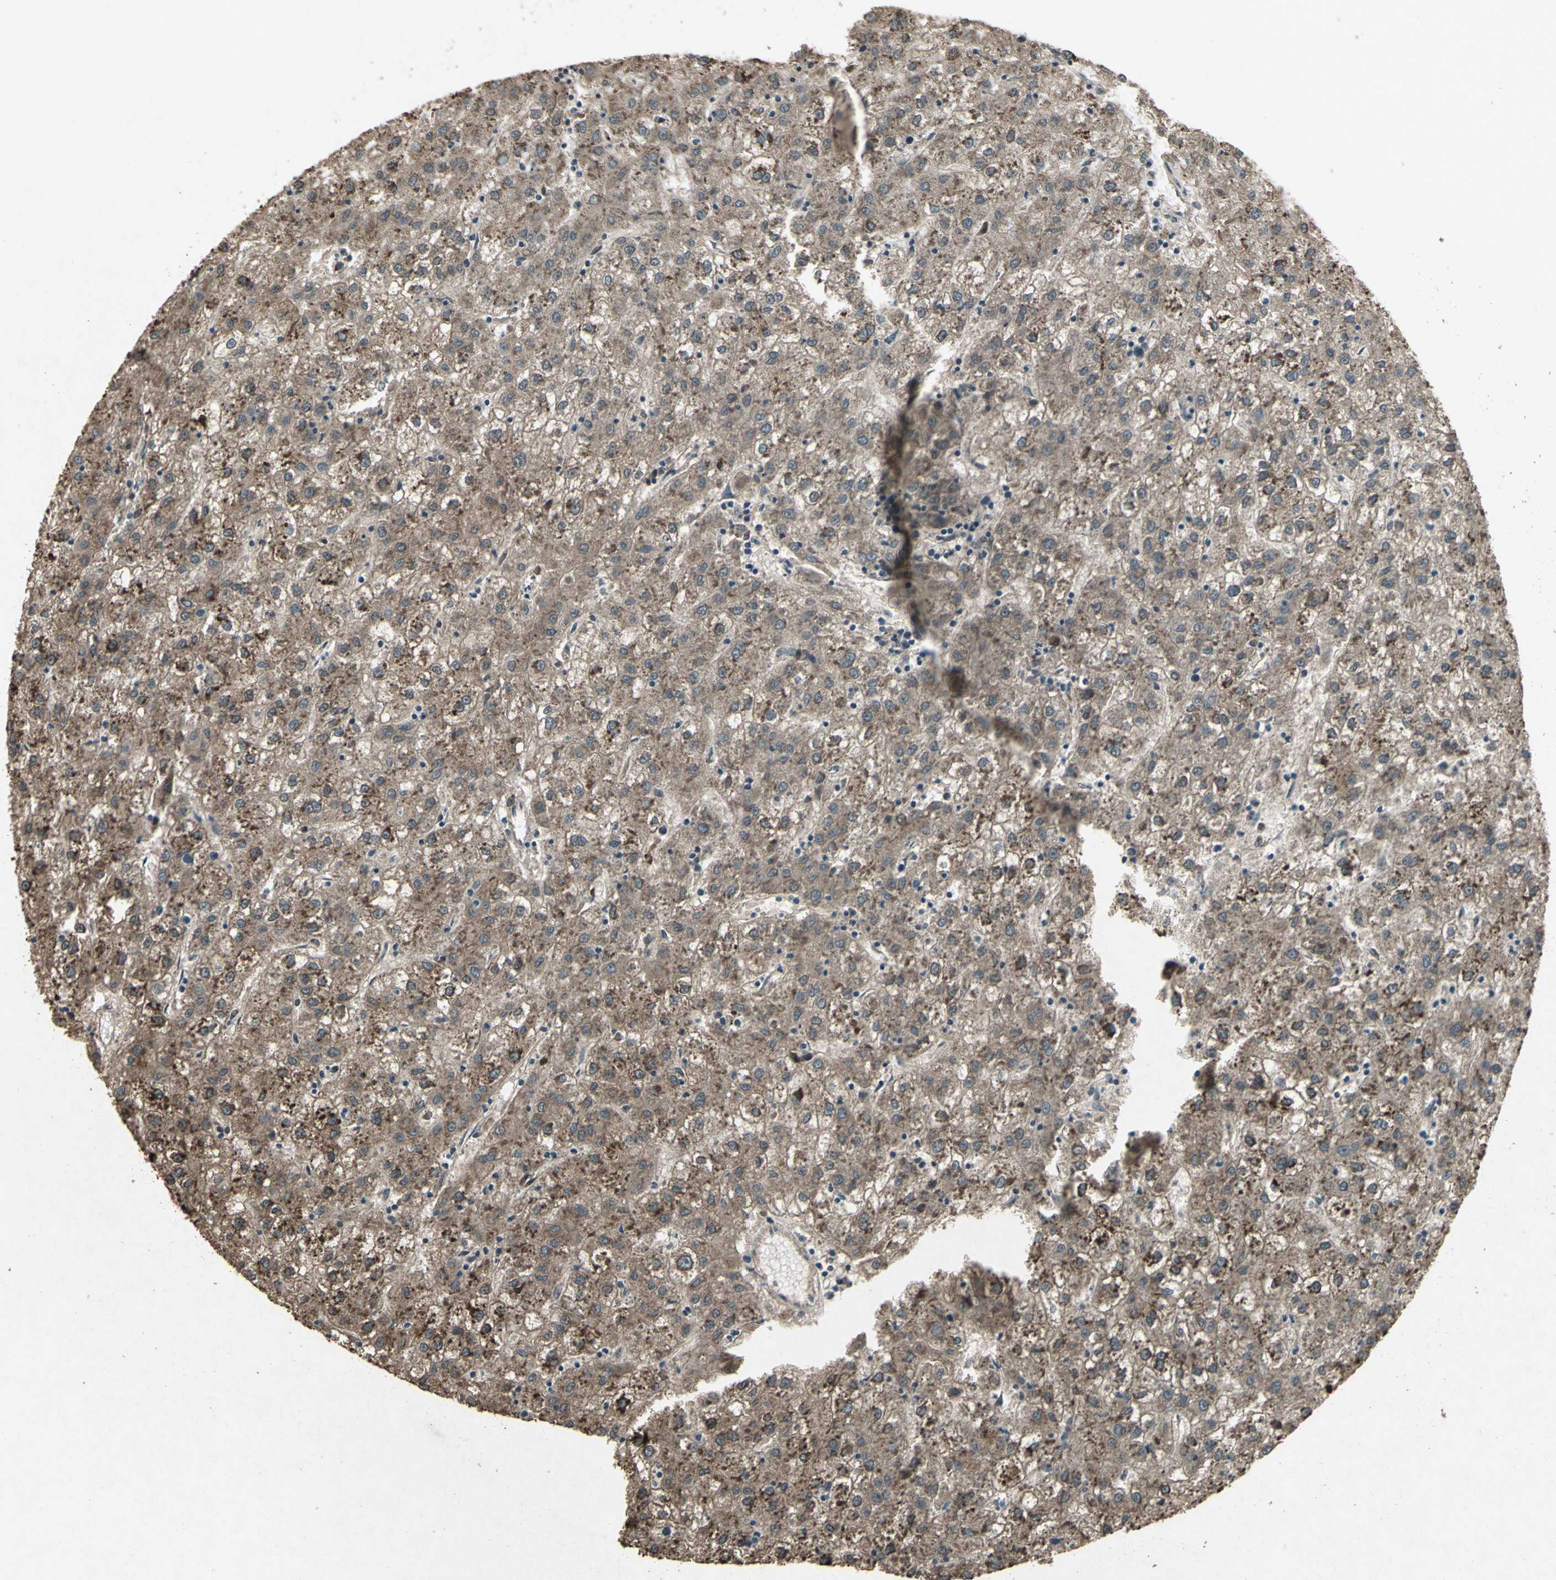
{"staining": {"intensity": "moderate", "quantity": ">75%", "location": "cytoplasmic/membranous"}, "tissue": "liver cancer", "cell_type": "Tumor cells", "image_type": "cancer", "snomed": [{"axis": "morphology", "description": "Carcinoma, Hepatocellular, NOS"}, {"axis": "topography", "description": "Liver"}], "caption": "Protein expression analysis of human hepatocellular carcinoma (liver) reveals moderate cytoplasmic/membranous expression in approximately >75% of tumor cells.", "gene": "SEPTIN4", "patient": {"sex": "male", "age": 72}}